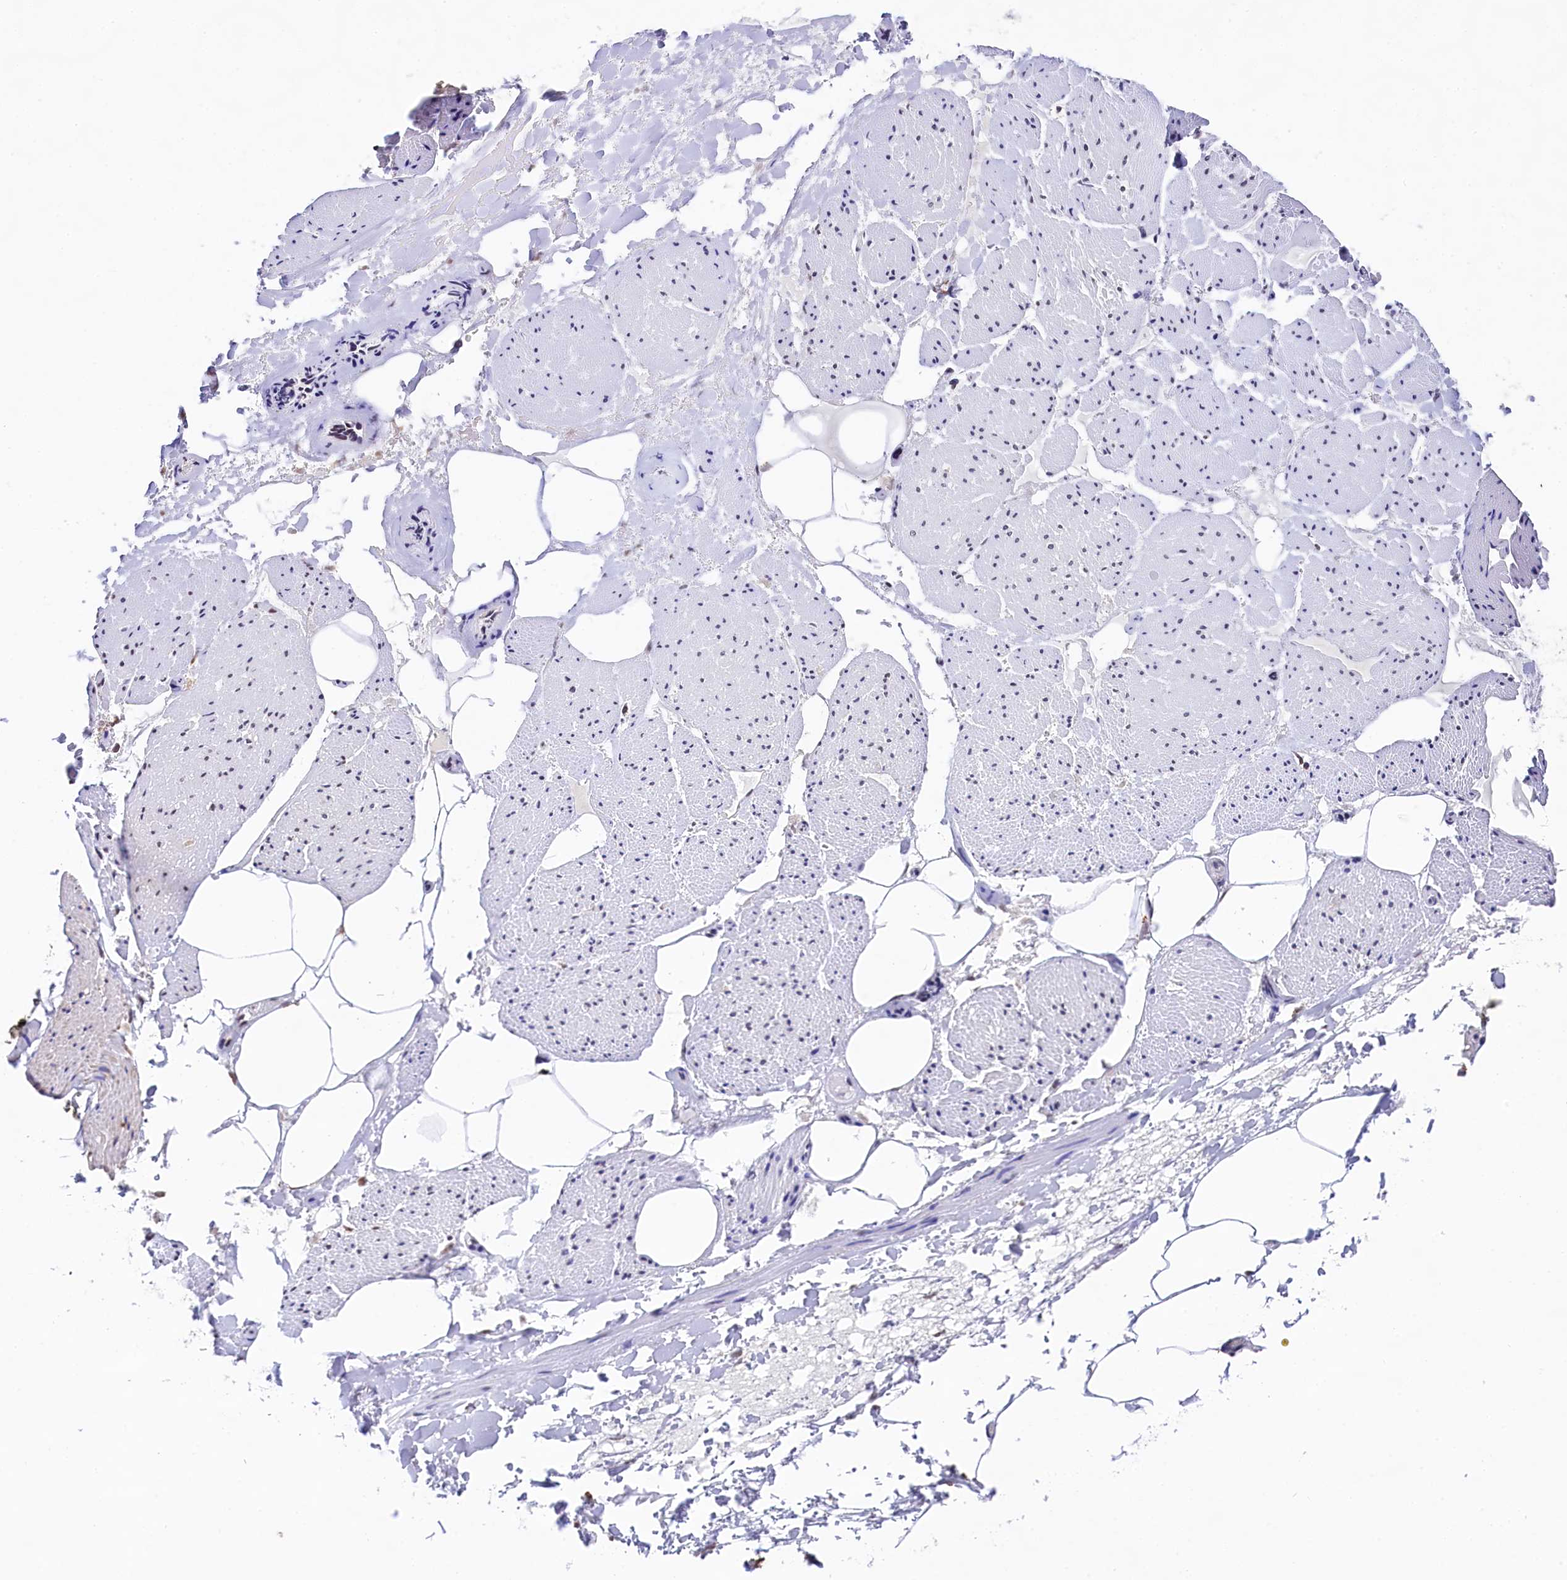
{"staining": {"intensity": "strong", "quantity": ">75%", "location": "nuclear"}, "tissue": "adipose tissue", "cell_type": "Adipocytes", "image_type": "normal", "snomed": [{"axis": "morphology", "description": "Normal tissue, NOS"}, {"axis": "morphology", "description": "Adenocarcinoma, Low grade"}, {"axis": "topography", "description": "Prostate"}, {"axis": "topography", "description": "Peripheral nerve tissue"}], "caption": "DAB immunohistochemical staining of unremarkable adipose tissue shows strong nuclear protein positivity in approximately >75% of adipocytes. (DAB (3,3'-diaminobenzidine) = brown stain, brightfield microscopy at high magnification).", "gene": "SNRPD2", "patient": {"sex": "male", "age": 63}}